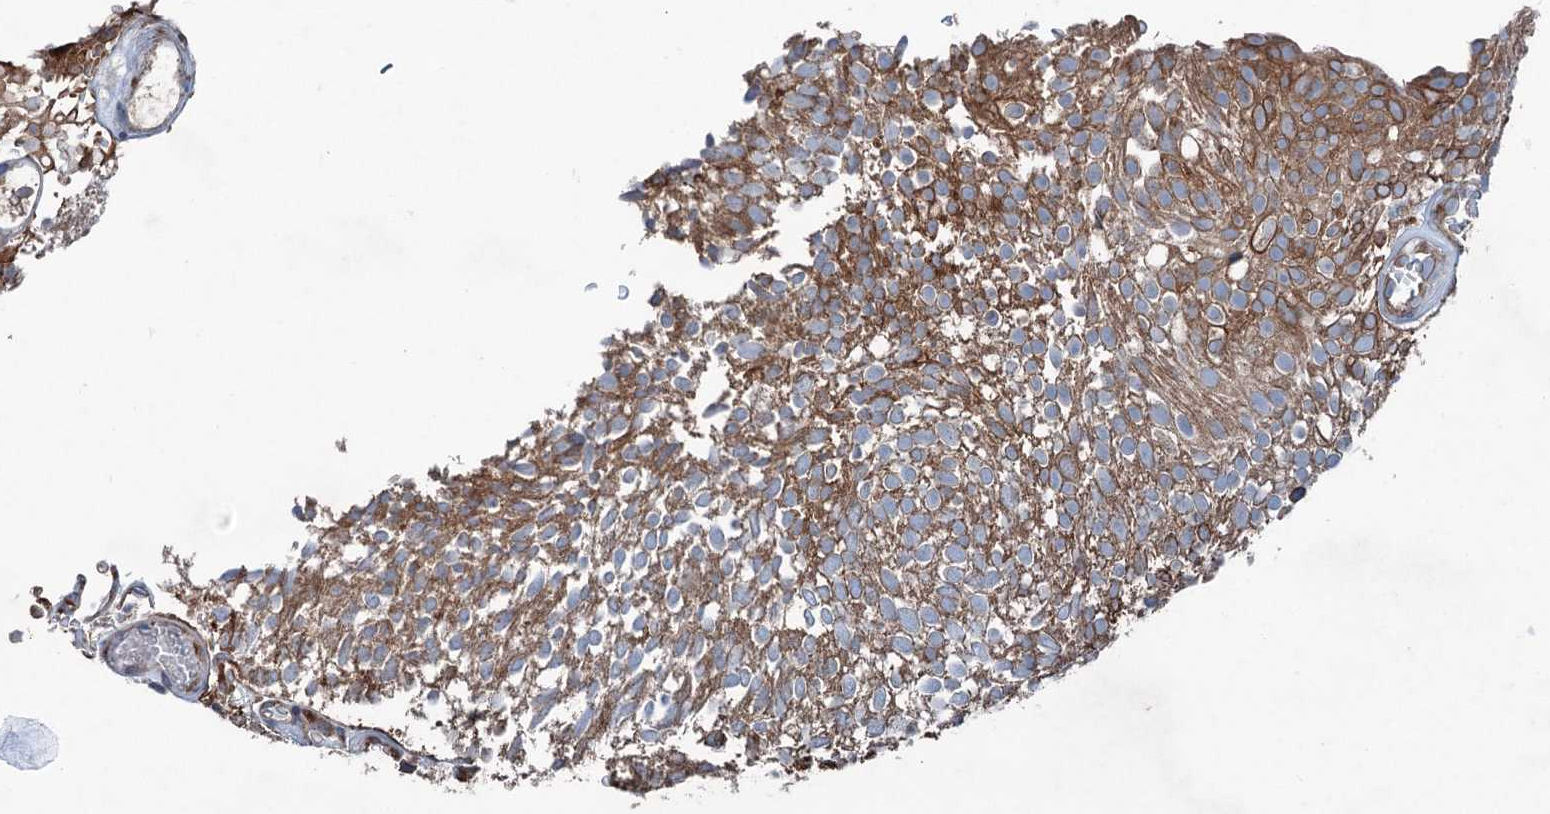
{"staining": {"intensity": "moderate", "quantity": ">75%", "location": "cytoplasmic/membranous"}, "tissue": "urothelial cancer", "cell_type": "Tumor cells", "image_type": "cancer", "snomed": [{"axis": "morphology", "description": "Urothelial carcinoma, Low grade"}, {"axis": "topography", "description": "Urinary bladder"}], "caption": "Brown immunohistochemical staining in human urothelial cancer demonstrates moderate cytoplasmic/membranous staining in approximately >75% of tumor cells.", "gene": "CALCOCO1", "patient": {"sex": "male", "age": 78}}